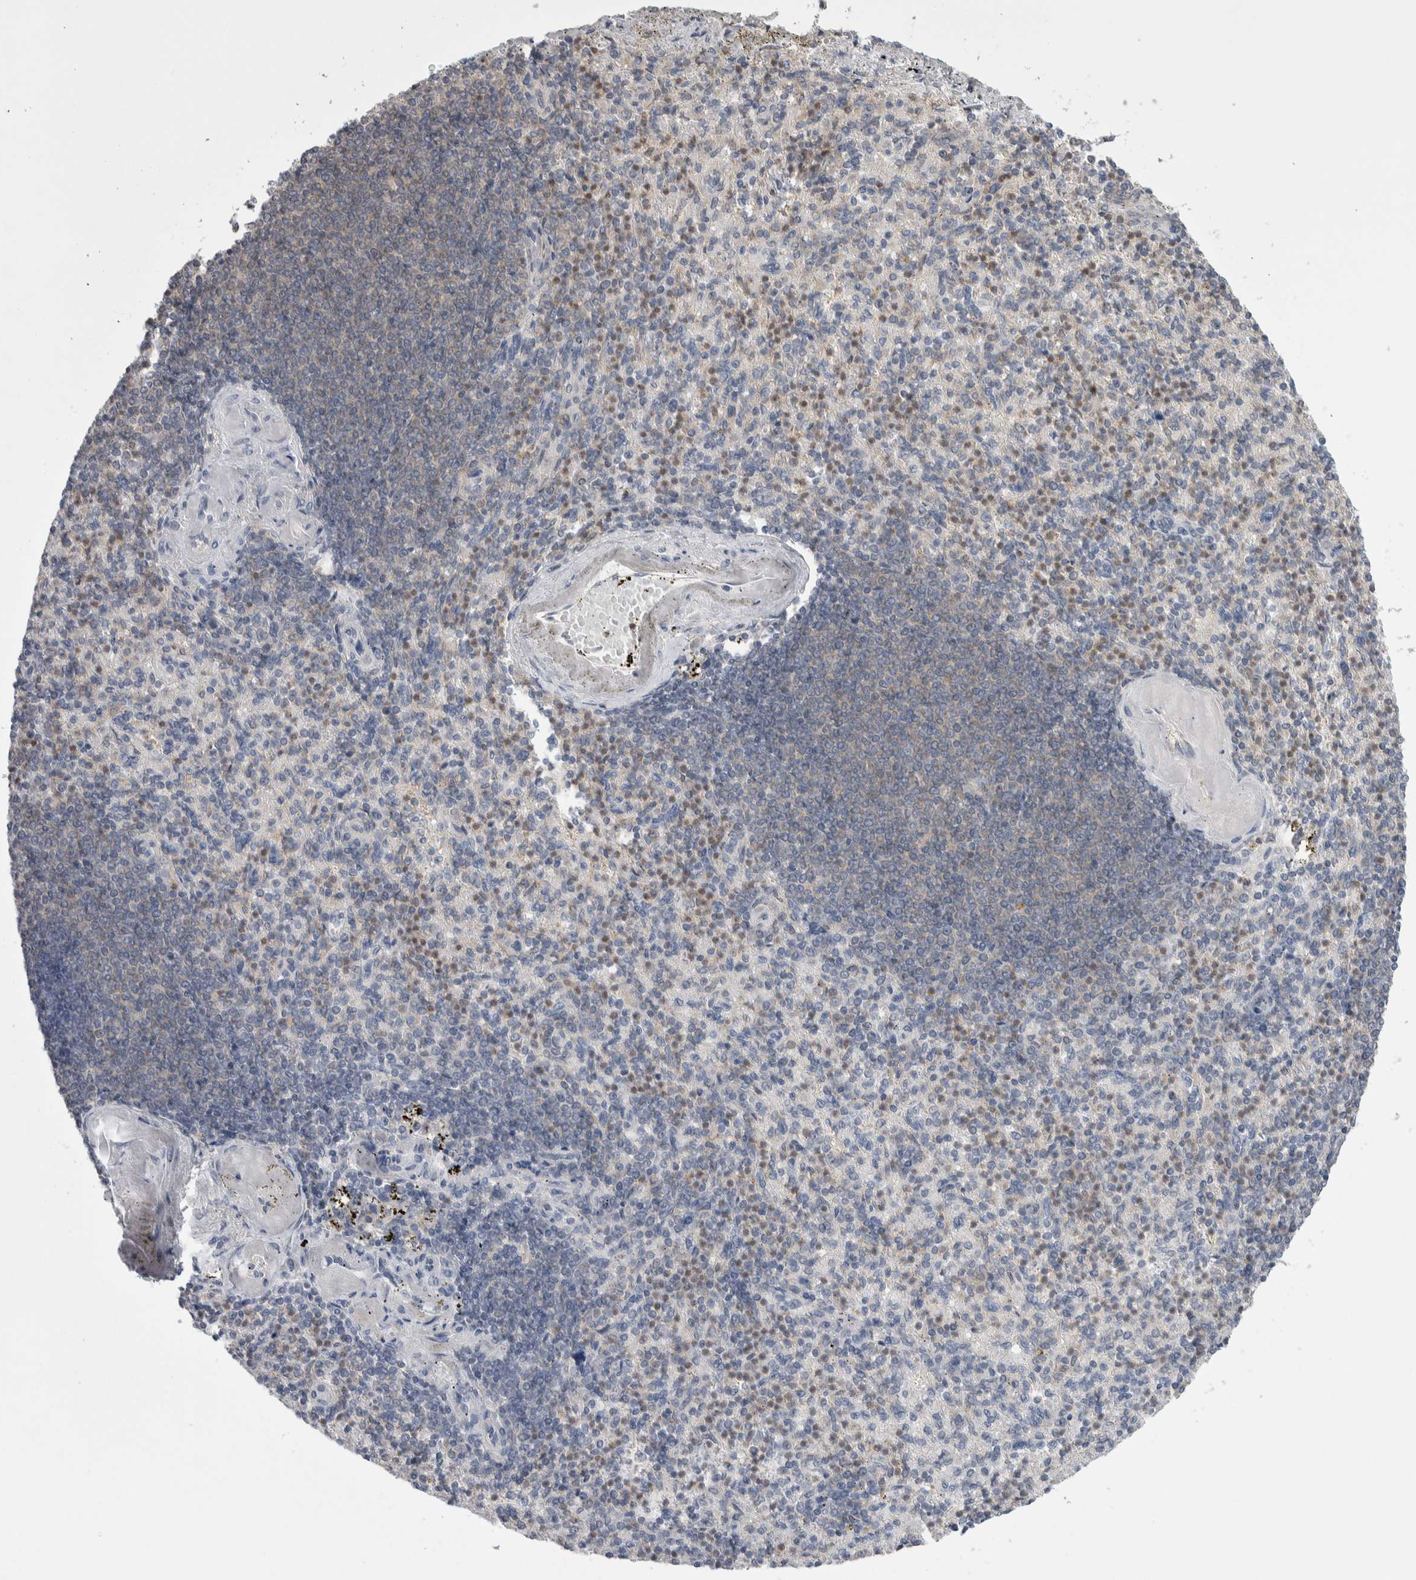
{"staining": {"intensity": "weak", "quantity": "25%-75%", "location": "cytoplasmic/membranous,nuclear"}, "tissue": "spleen", "cell_type": "Cells in red pulp", "image_type": "normal", "snomed": [{"axis": "morphology", "description": "Normal tissue, NOS"}, {"axis": "topography", "description": "Spleen"}], "caption": "Cells in red pulp demonstrate low levels of weak cytoplasmic/membranous,nuclear positivity in approximately 25%-75% of cells in normal human spleen. (DAB (3,3'-diaminobenzidine) IHC, brown staining for protein, blue staining for nuclei).", "gene": "HTATIP2", "patient": {"sex": "female", "age": 74}}